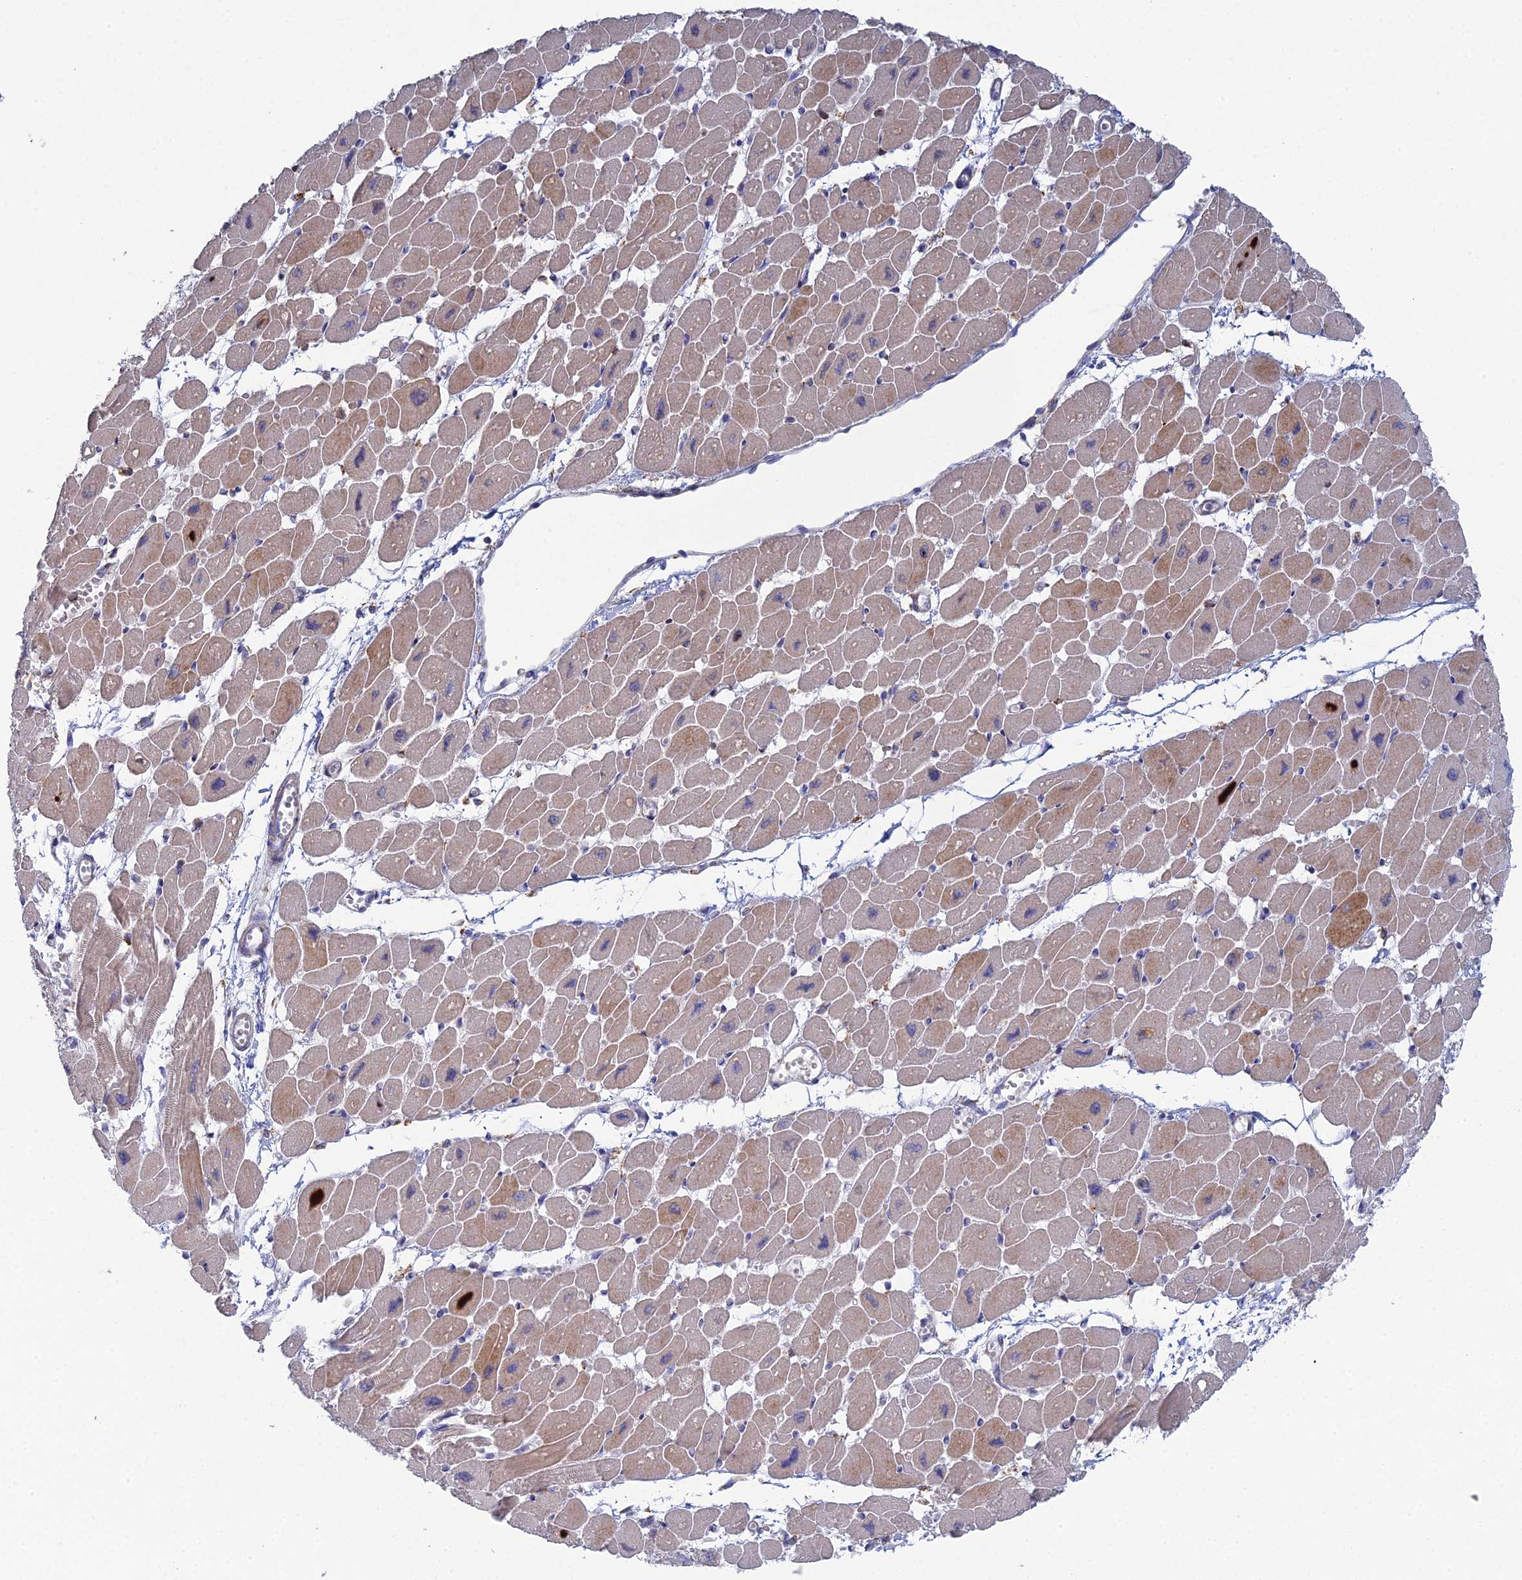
{"staining": {"intensity": "weak", "quantity": ">75%", "location": "cytoplasmic/membranous"}, "tissue": "heart muscle", "cell_type": "Cardiomyocytes", "image_type": "normal", "snomed": [{"axis": "morphology", "description": "Normal tissue, NOS"}, {"axis": "topography", "description": "Heart"}], "caption": "Protein staining reveals weak cytoplasmic/membranous expression in about >75% of cardiomyocytes in normal heart muscle.", "gene": "TRAPPC6A", "patient": {"sex": "female", "age": 54}}